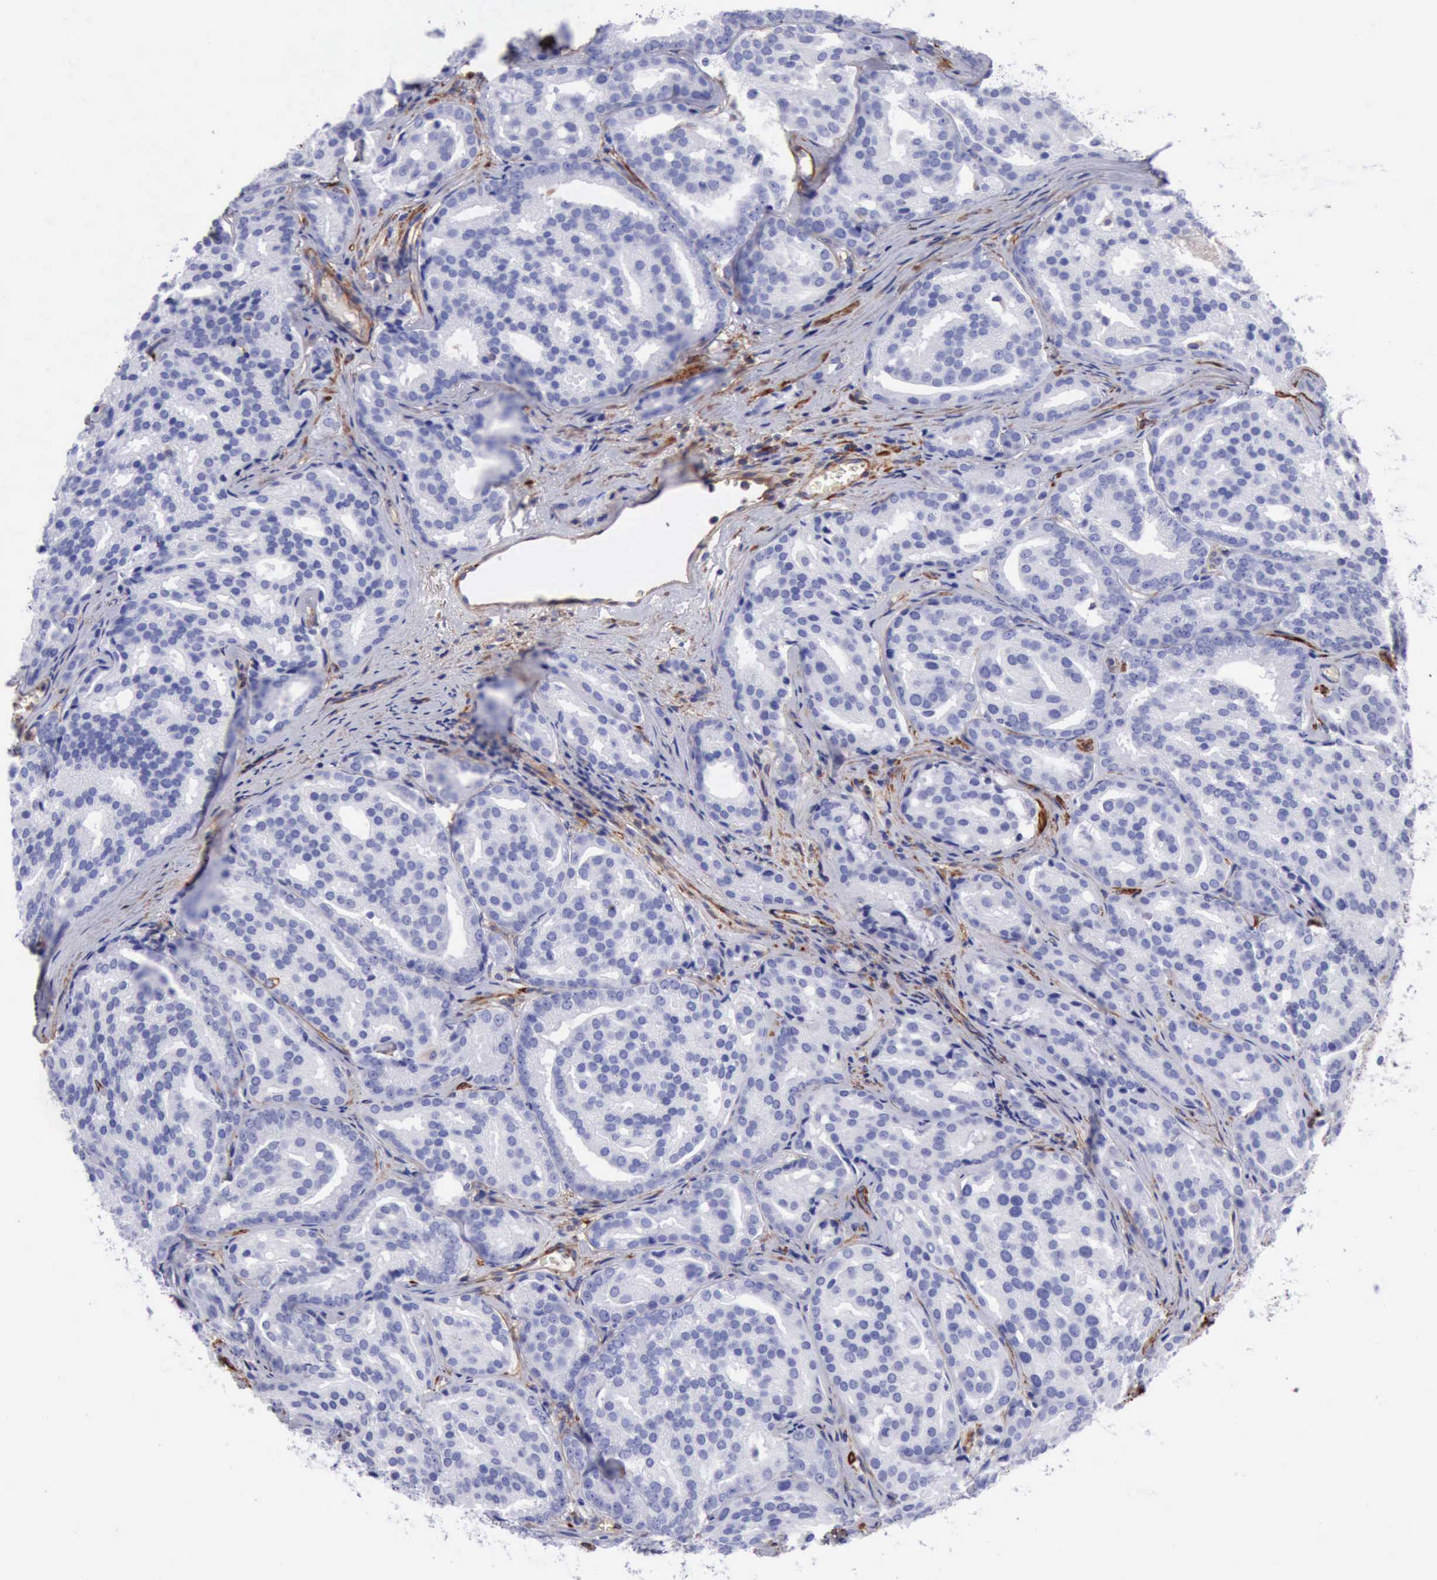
{"staining": {"intensity": "negative", "quantity": "none", "location": "none"}, "tissue": "prostate cancer", "cell_type": "Tumor cells", "image_type": "cancer", "snomed": [{"axis": "morphology", "description": "Adenocarcinoma, High grade"}, {"axis": "topography", "description": "Prostate"}], "caption": "DAB immunohistochemical staining of human prostate adenocarcinoma (high-grade) demonstrates no significant expression in tumor cells. (Stains: DAB IHC with hematoxylin counter stain, Microscopy: brightfield microscopy at high magnification).", "gene": "FLNA", "patient": {"sex": "male", "age": 64}}